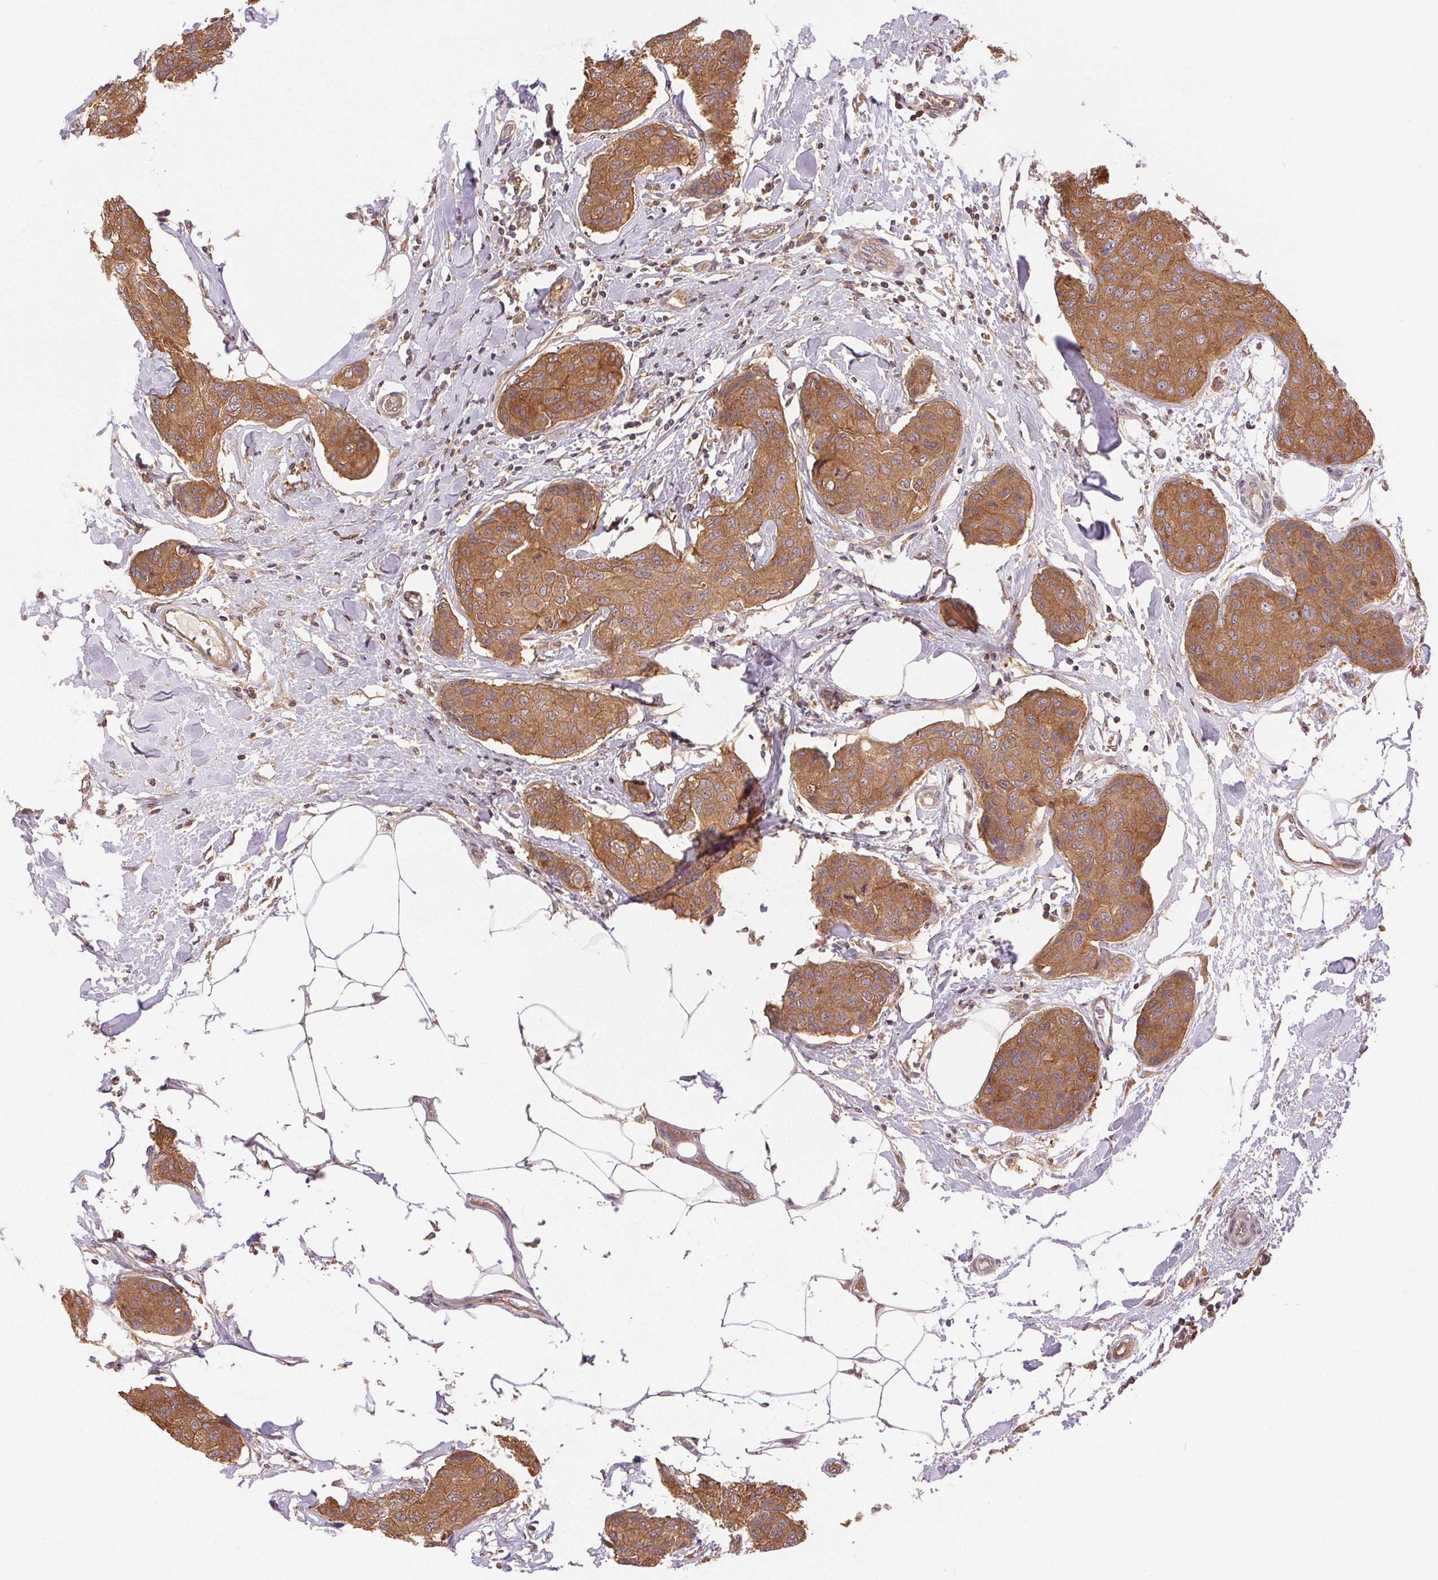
{"staining": {"intensity": "moderate", "quantity": ">75%", "location": "cytoplasmic/membranous"}, "tissue": "breast cancer", "cell_type": "Tumor cells", "image_type": "cancer", "snomed": [{"axis": "morphology", "description": "Duct carcinoma"}, {"axis": "topography", "description": "Breast"}], "caption": "The image shows immunohistochemical staining of breast intraductal carcinoma. There is moderate cytoplasmic/membranous staining is seen in about >75% of tumor cells.", "gene": "GDI2", "patient": {"sex": "female", "age": 80}}